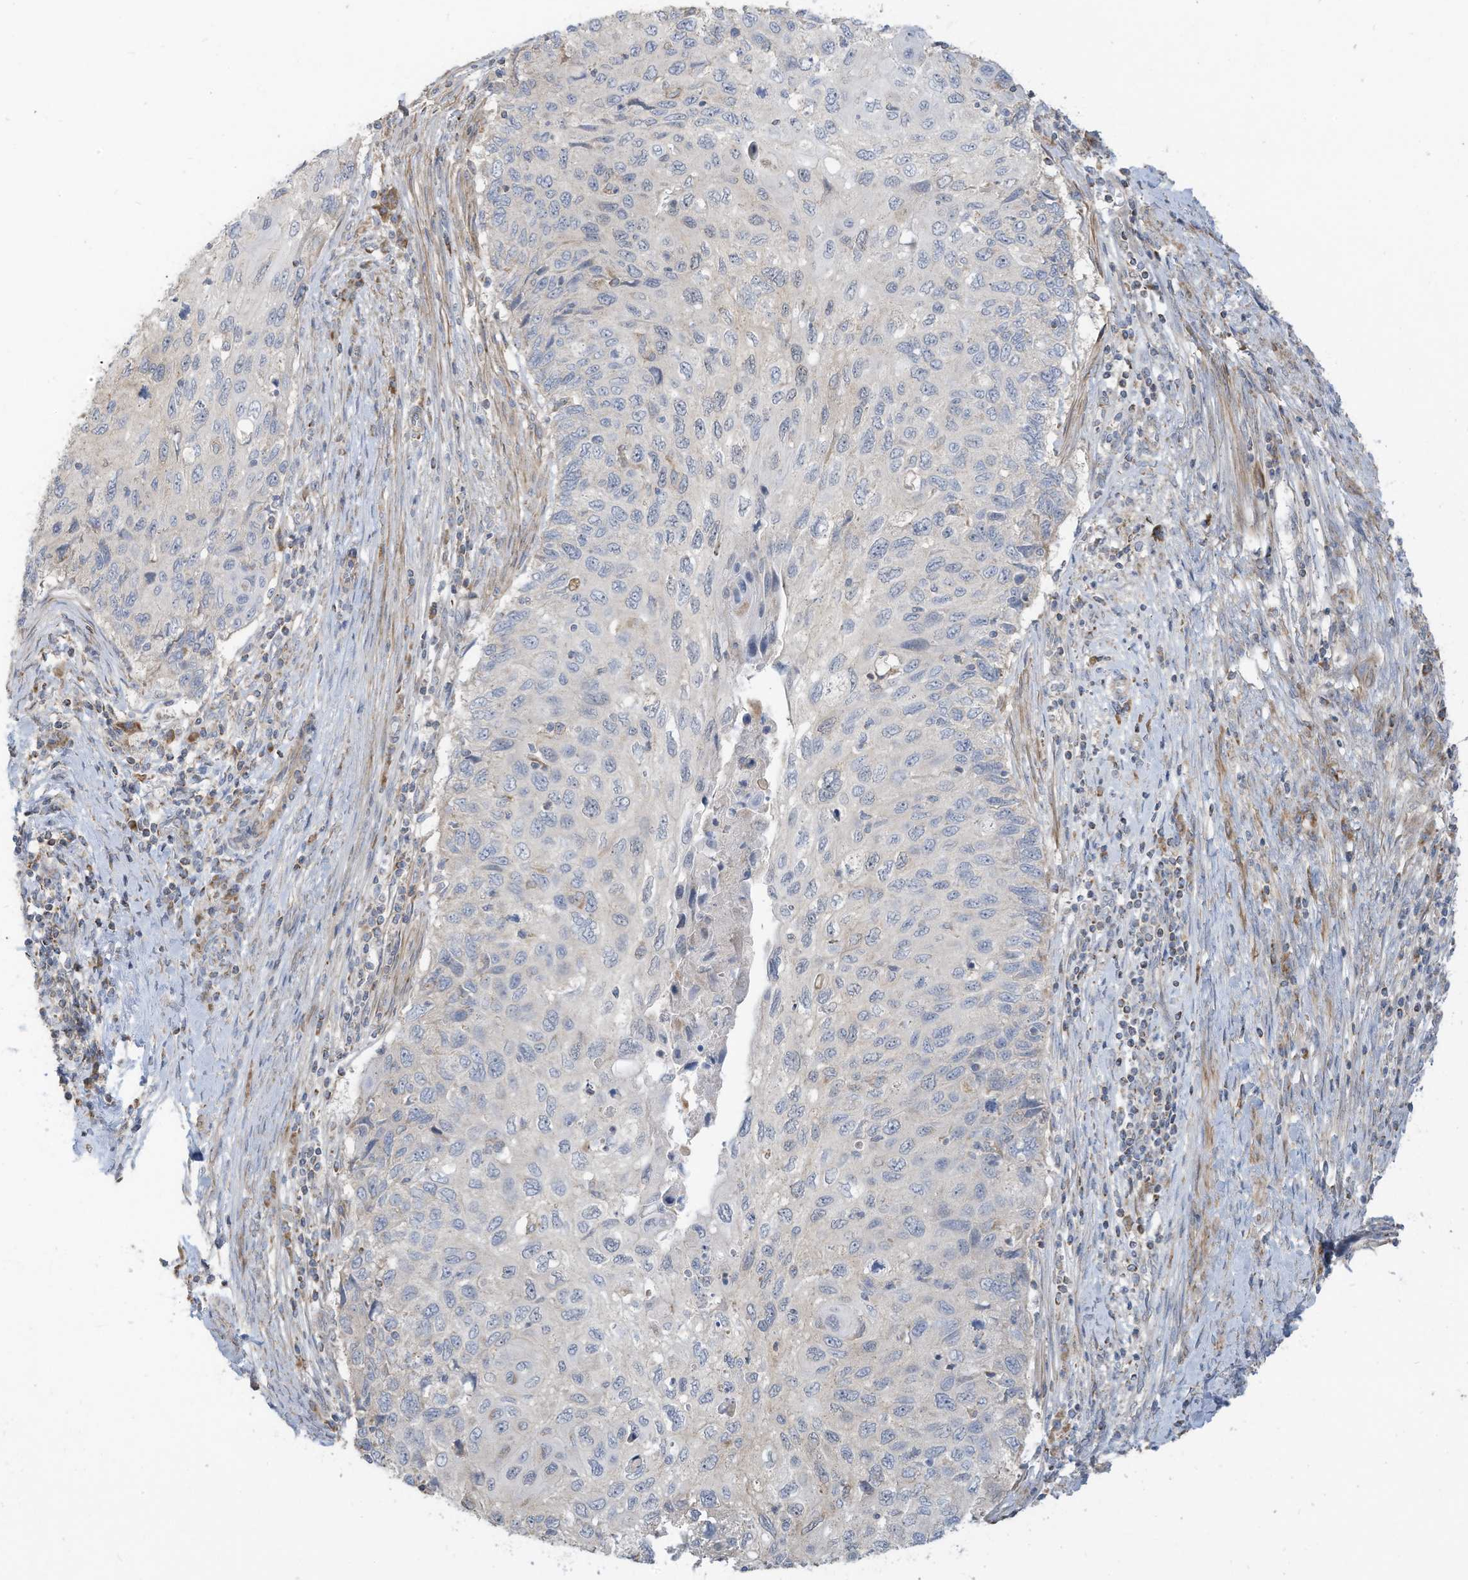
{"staining": {"intensity": "negative", "quantity": "none", "location": "none"}, "tissue": "cervical cancer", "cell_type": "Tumor cells", "image_type": "cancer", "snomed": [{"axis": "morphology", "description": "Squamous cell carcinoma, NOS"}, {"axis": "topography", "description": "Cervix"}], "caption": "The immunohistochemistry (IHC) photomicrograph has no significant staining in tumor cells of squamous cell carcinoma (cervical) tissue.", "gene": "GTPBP2", "patient": {"sex": "female", "age": 70}}